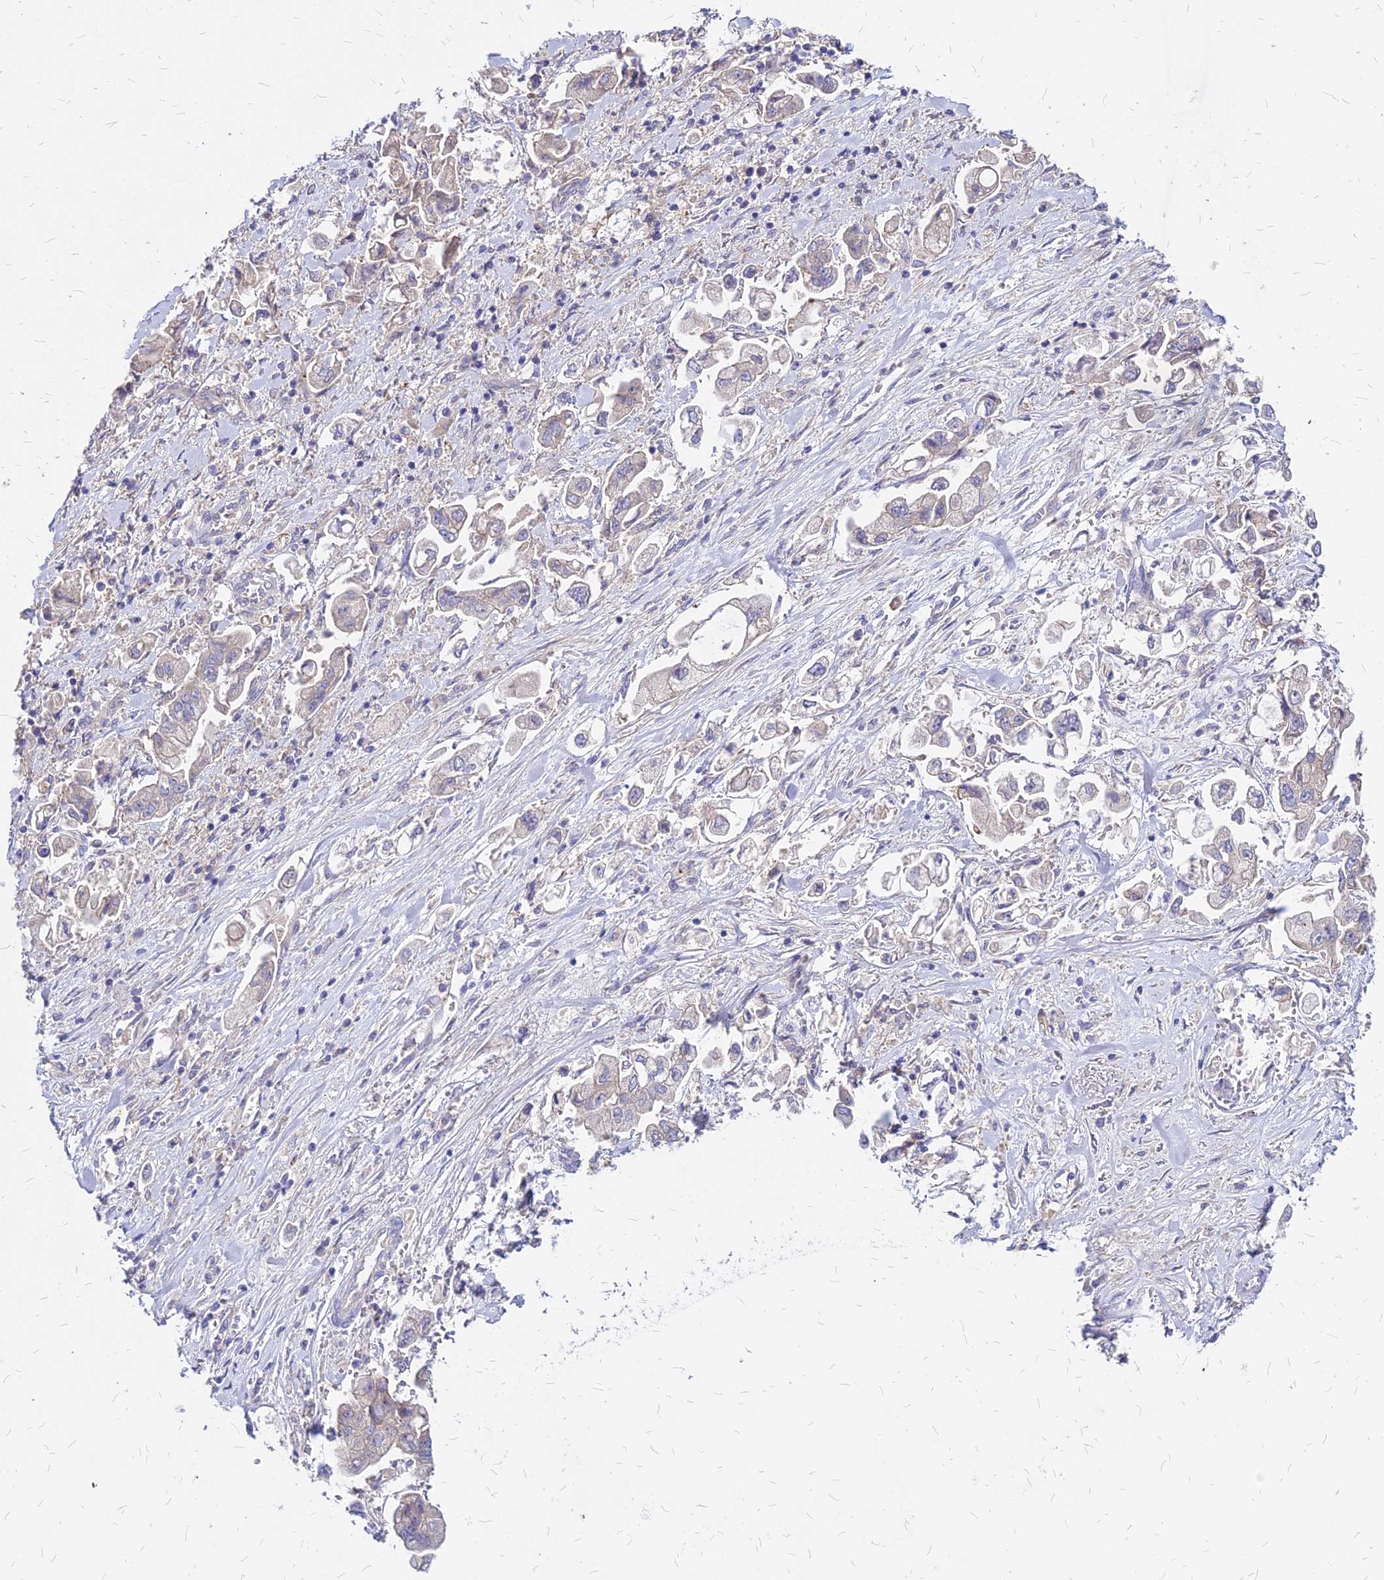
{"staining": {"intensity": "negative", "quantity": "none", "location": "none"}, "tissue": "stomach cancer", "cell_type": "Tumor cells", "image_type": "cancer", "snomed": [{"axis": "morphology", "description": "Adenocarcinoma, NOS"}, {"axis": "topography", "description": "Stomach"}], "caption": "A high-resolution histopathology image shows IHC staining of stomach cancer (adenocarcinoma), which reveals no significant expression in tumor cells. (DAB immunohistochemistry visualized using brightfield microscopy, high magnification).", "gene": "COMMD10", "patient": {"sex": "male", "age": 62}}